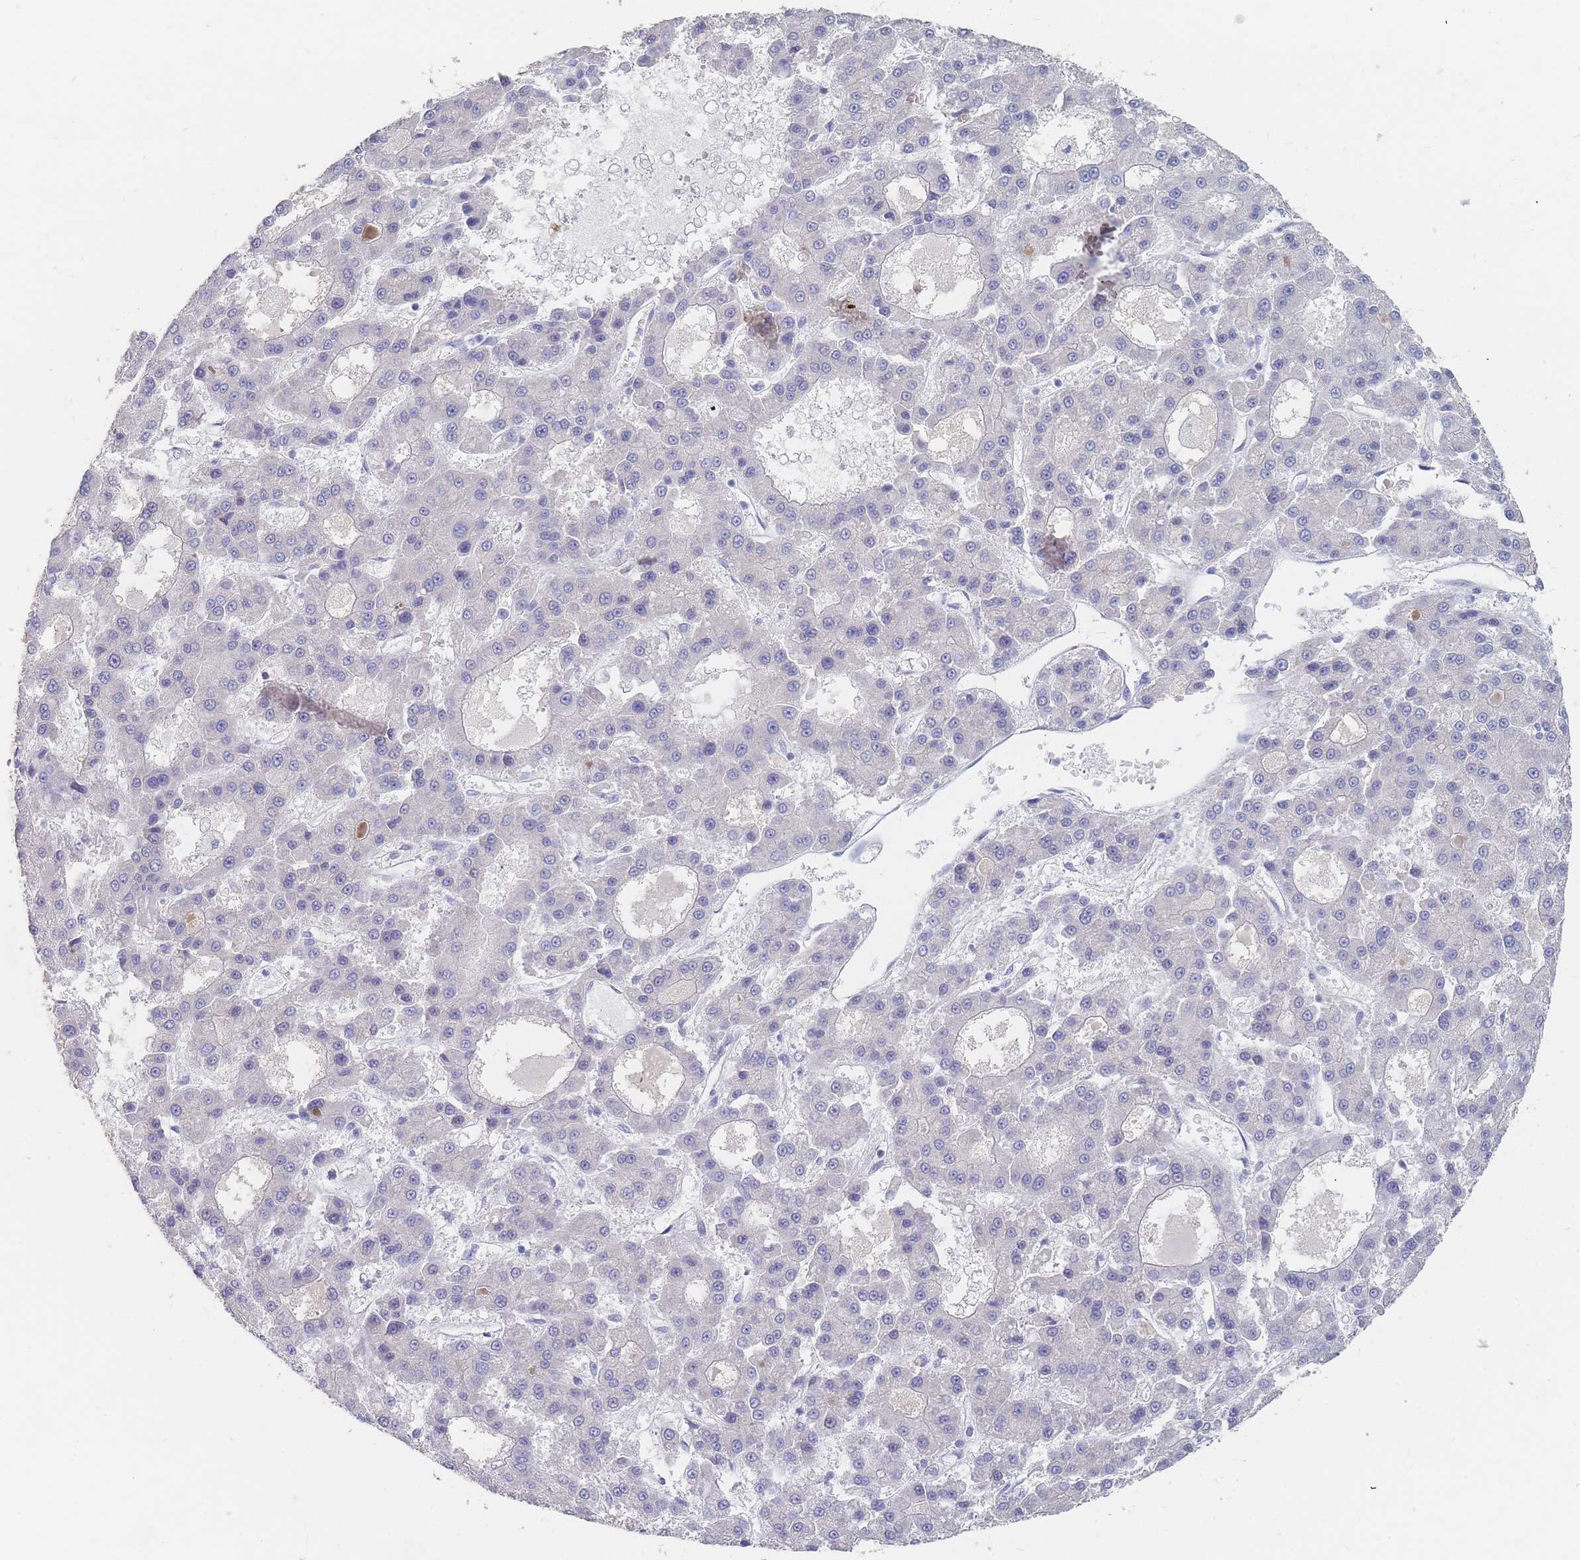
{"staining": {"intensity": "negative", "quantity": "none", "location": "none"}, "tissue": "liver cancer", "cell_type": "Tumor cells", "image_type": "cancer", "snomed": [{"axis": "morphology", "description": "Carcinoma, Hepatocellular, NOS"}, {"axis": "topography", "description": "Liver"}], "caption": "Tumor cells show no significant protein positivity in liver hepatocellular carcinoma.", "gene": "PPP6C", "patient": {"sex": "male", "age": 70}}